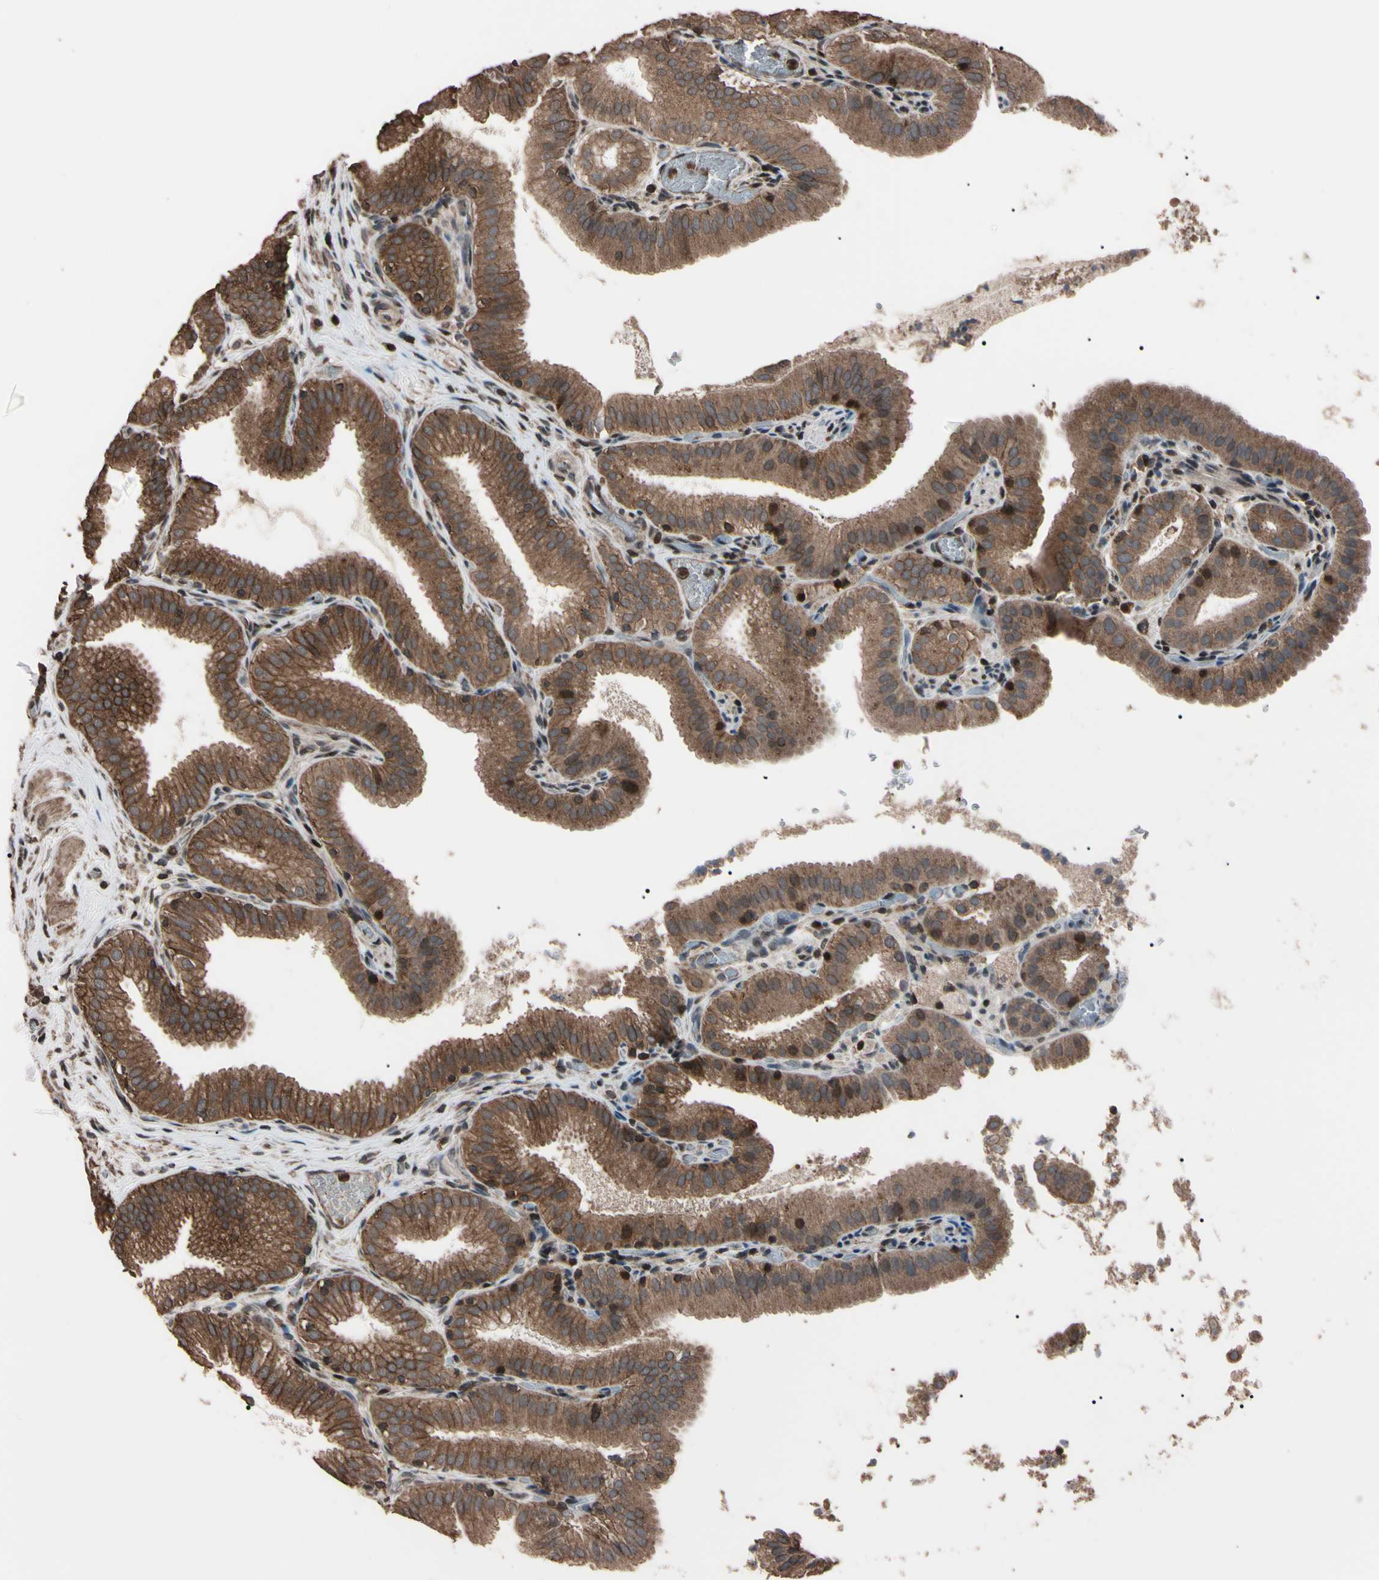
{"staining": {"intensity": "strong", "quantity": "<25%", "location": "nuclear"}, "tissue": "gallbladder", "cell_type": "Glandular cells", "image_type": "normal", "snomed": [{"axis": "morphology", "description": "Normal tissue, NOS"}, {"axis": "topography", "description": "Gallbladder"}], "caption": "Protein staining reveals strong nuclear staining in approximately <25% of glandular cells in normal gallbladder. Nuclei are stained in blue.", "gene": "TNFRSF1A", "patient": {"sex": "male", "age": 54}}